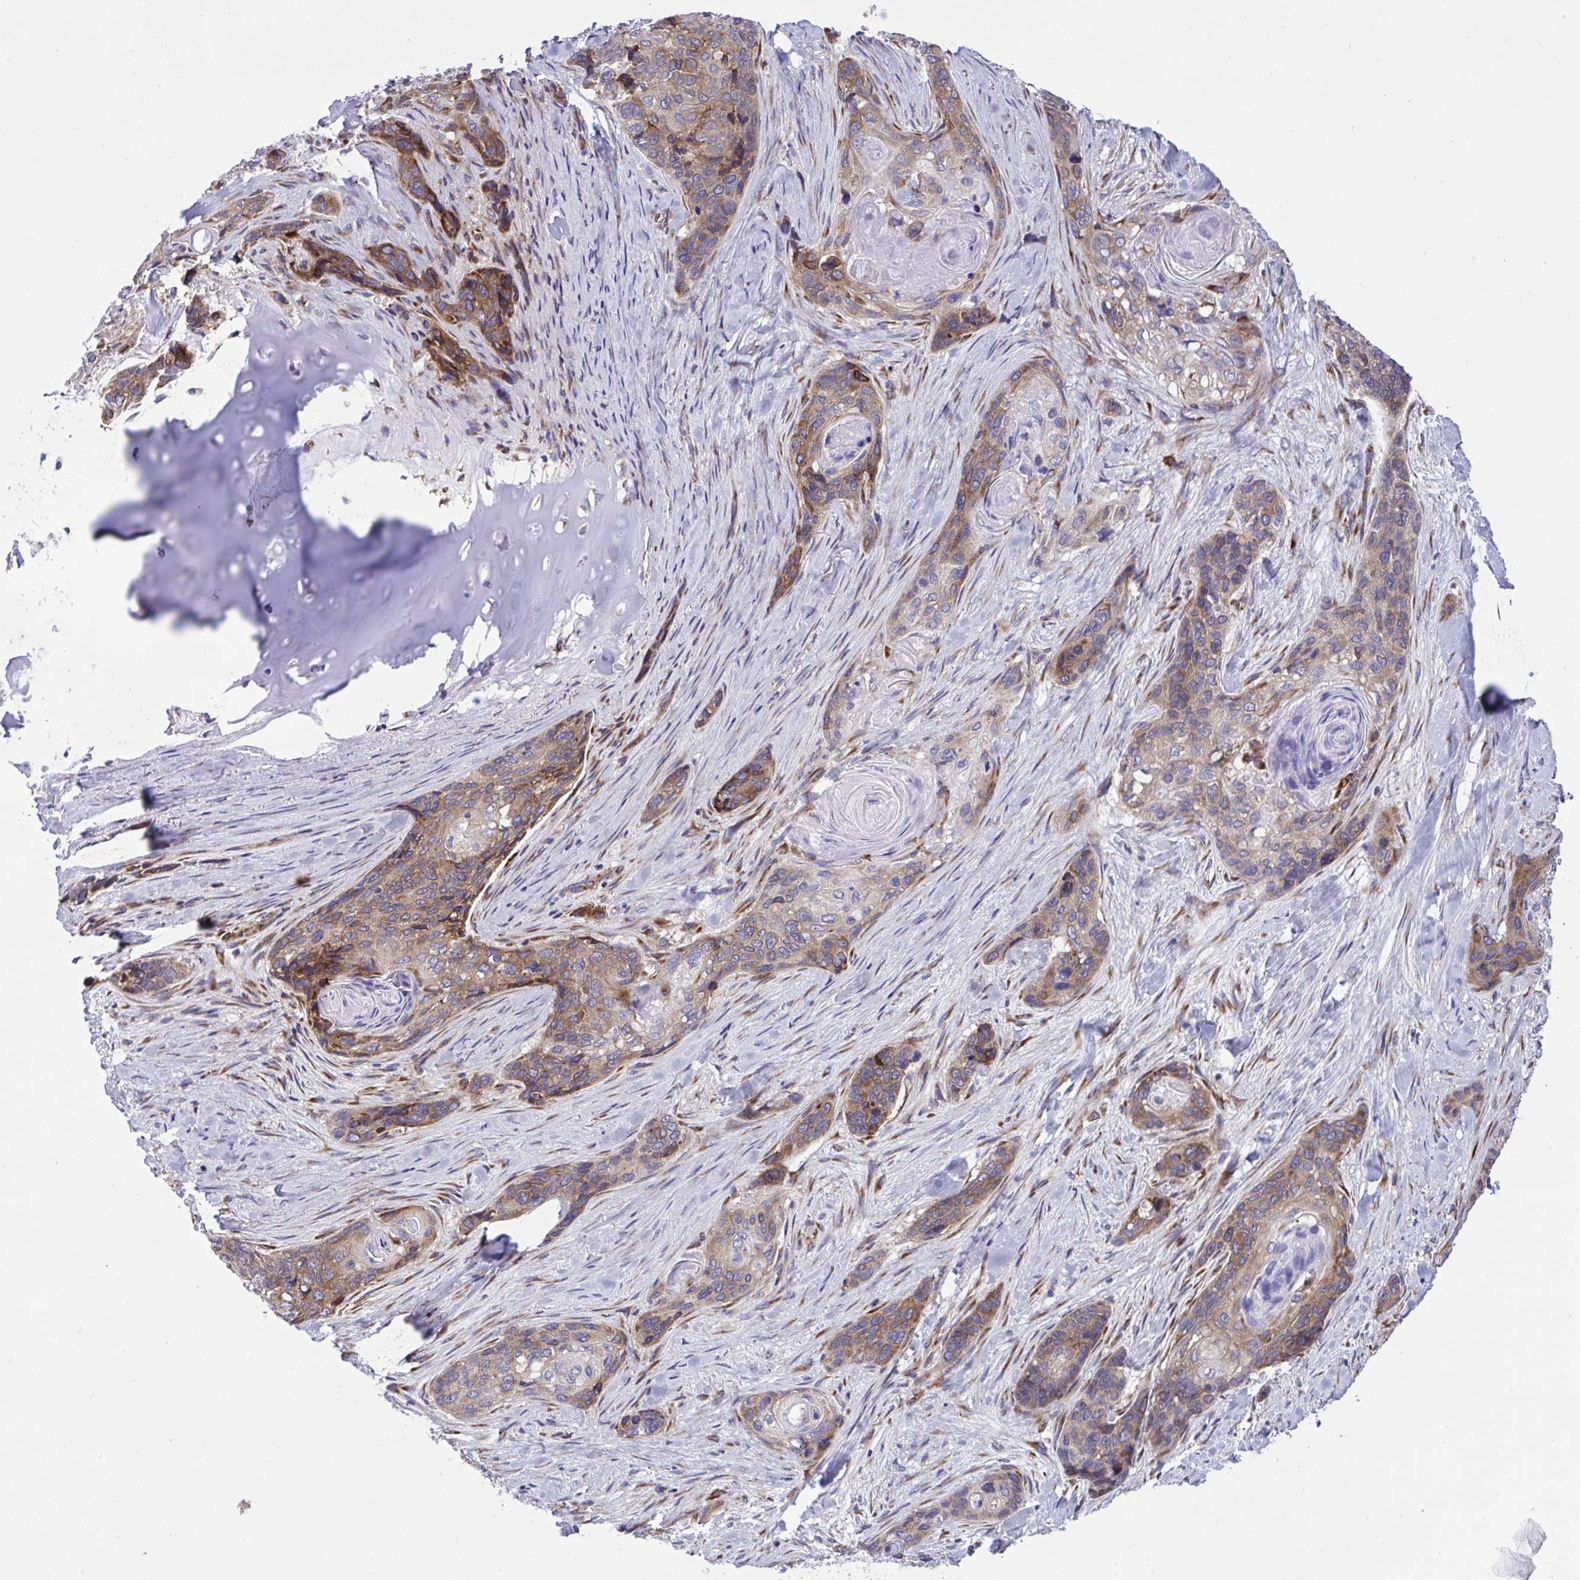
{"staining": {"intensity": "moderate", "quantity": ">75%", "location": "cytoplasmic/membranous"}, "tissue": "lung cancer", "cell_type": "Tumor cells", "image_type": "cancer", "snomed": [{"axis": "morphology", "description": "Squamous cell carcinoma, NOS"}, {"axis": "morphology", "description": "Squamous cell carcinoma, metastatic, NOS"}, {"axis": "topography", "description": "Lymph node"}, {"axis": "topography", "description": "Lung"}], "caption": "High-power microscopy captured an immunohistochemistry image of lung metastatic squamous cell carcinoma, revealing moderate cytoplasmic/membranous positivity in about >75% of tumor cells. (IHC, brightfield microscopy, high magnification).", "gene": "RPS15", "patient": {"sex": "male", "age": 41}}